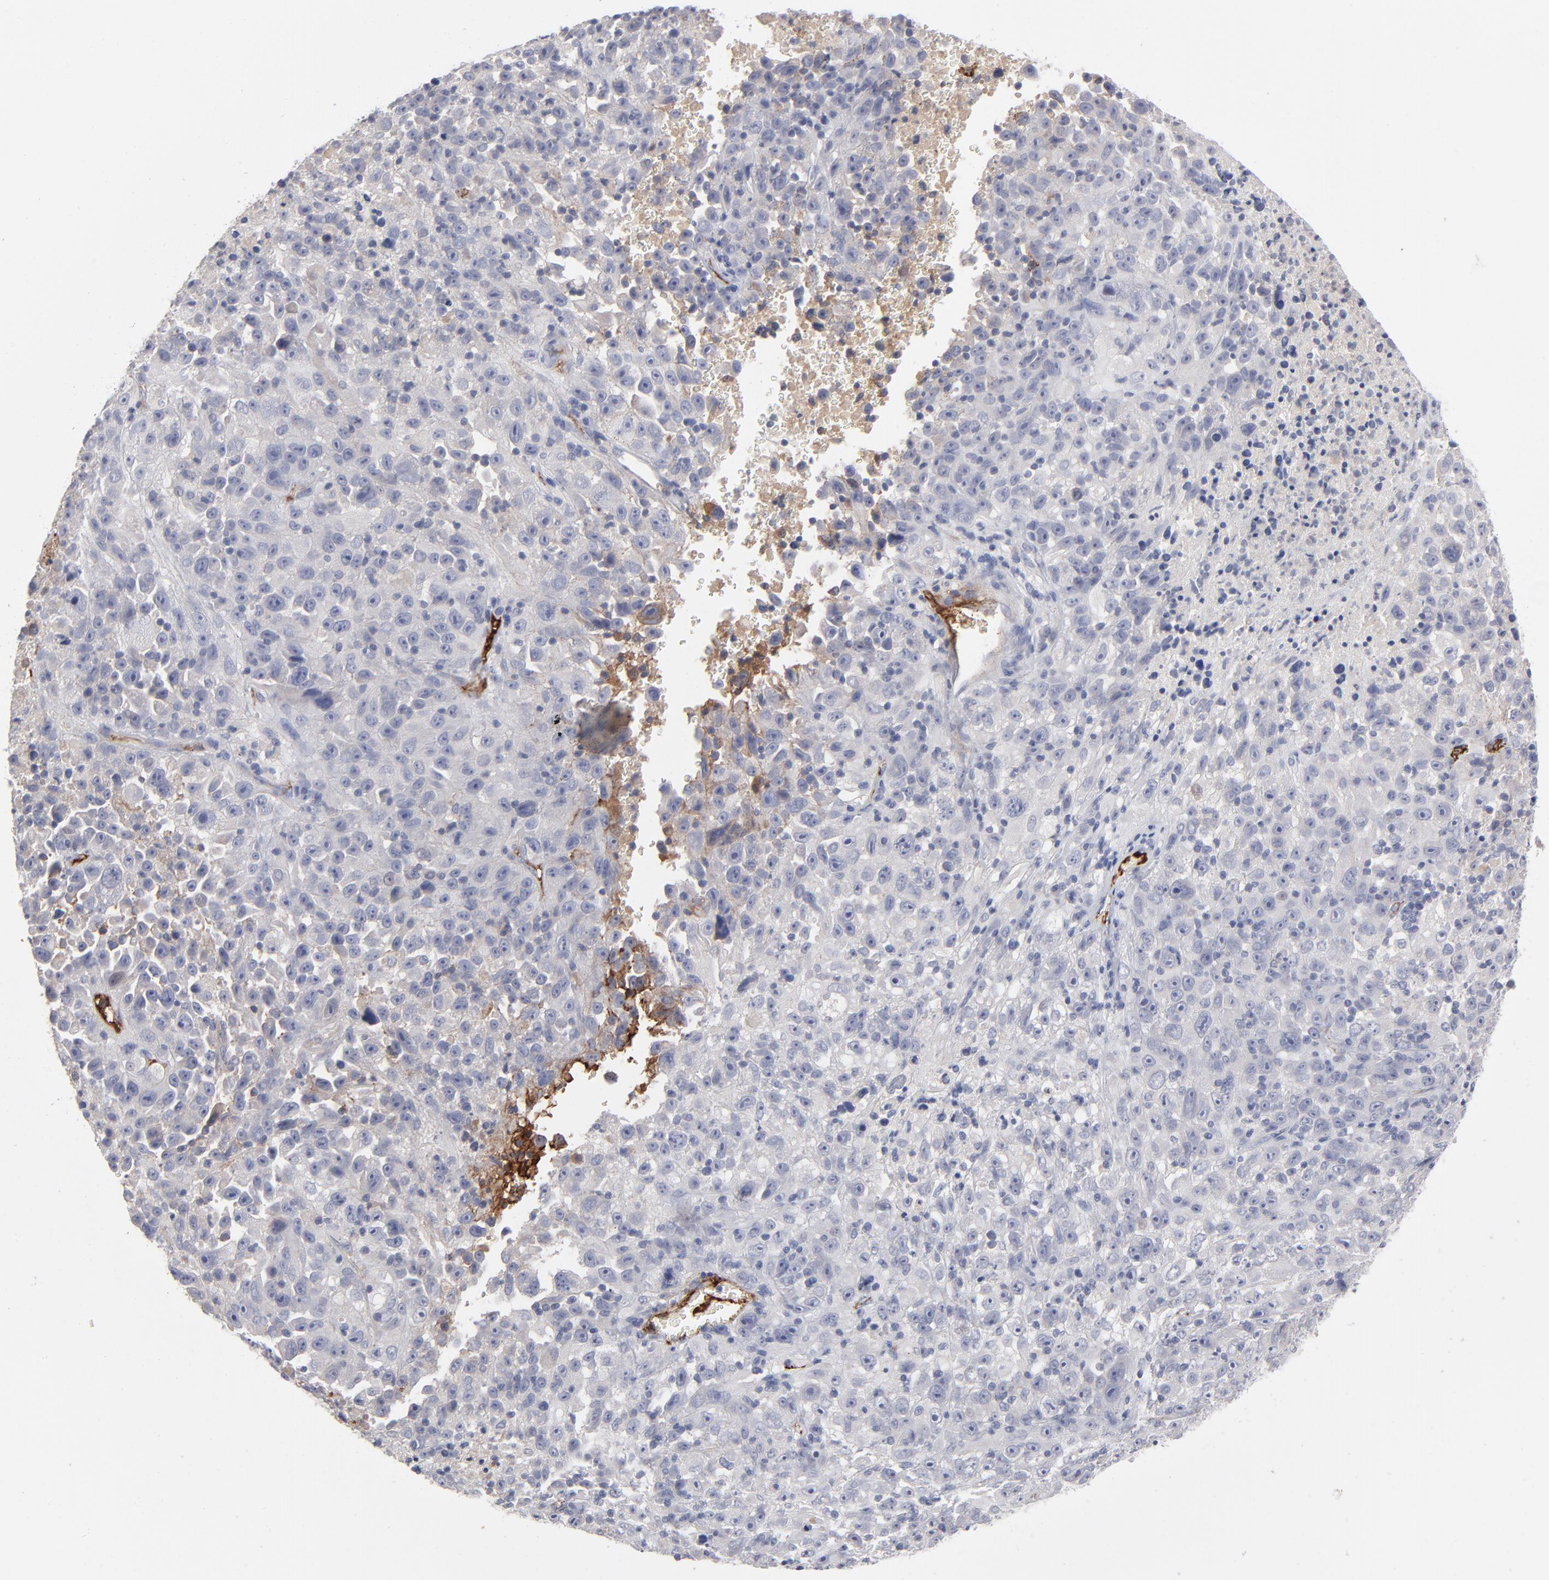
{"staining": {"intensity": "negative", "quantity": "none", "location": "none"}, "tissue": "melanoma", "cell_type": "Tumor cells", "image_type": "cancer", "snomed": [{"axis": "morphology", "description": "Malignant melanoma, Metastatic site"}, {"axis": "topography", "description": "Cerebral cortex"}], "caption": "An immunohistochemistry (IHC) histopathology image of melanoma is shown. There is no staining in tumor cells of melanoma. (DAB (3,3'-diaminobenzidine) immunohistochemistry (IHC) with hematoxylin counter stain).", "gene": "CCR3", "patient": {"sex": "female", "age": 52}}